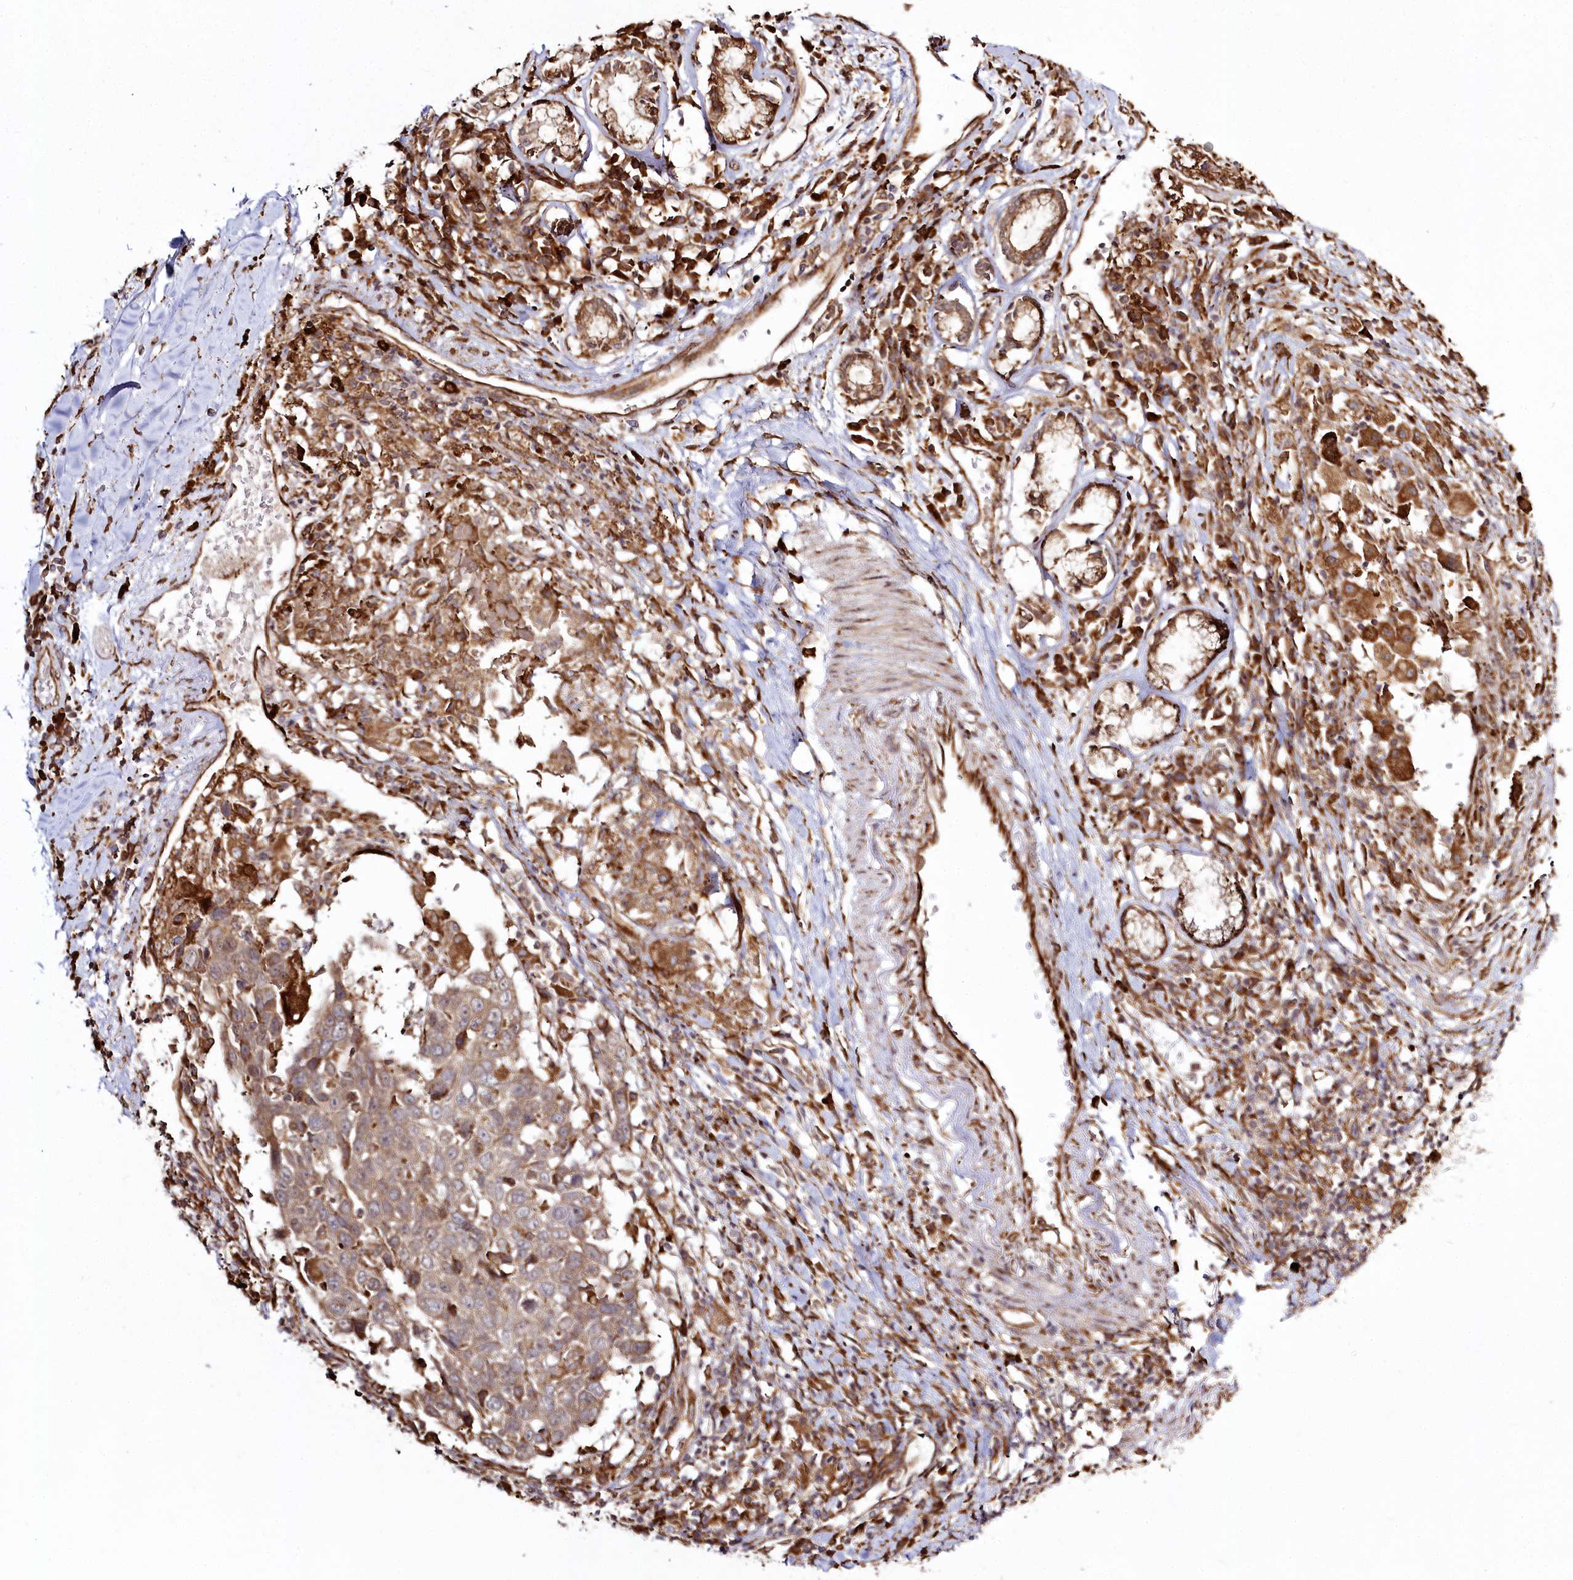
{"staining": {"intensity": "weak", "quantity": ">75%", "location": "cytoplasmic/membranous"}, "tissue": "lung cancer", "cell_type": "Tumor cells", "image_type": "cancer", "snomed": [{"axis": "morphology", "description": "Squamous cell carcinoma, NOS"}, {"axis": "topography", "description": "Lung"}], "caption": "The micrograph displays staining of squamous cell carcinoma (lung), revealing weak cytoplasmic/membranous protein expression (brown color) within tumor cells. The protein is shown in brown color, while the nuclei are stained blue.", "gene": "FAM13A", "patient": {"sex": "male", "age": 66}}